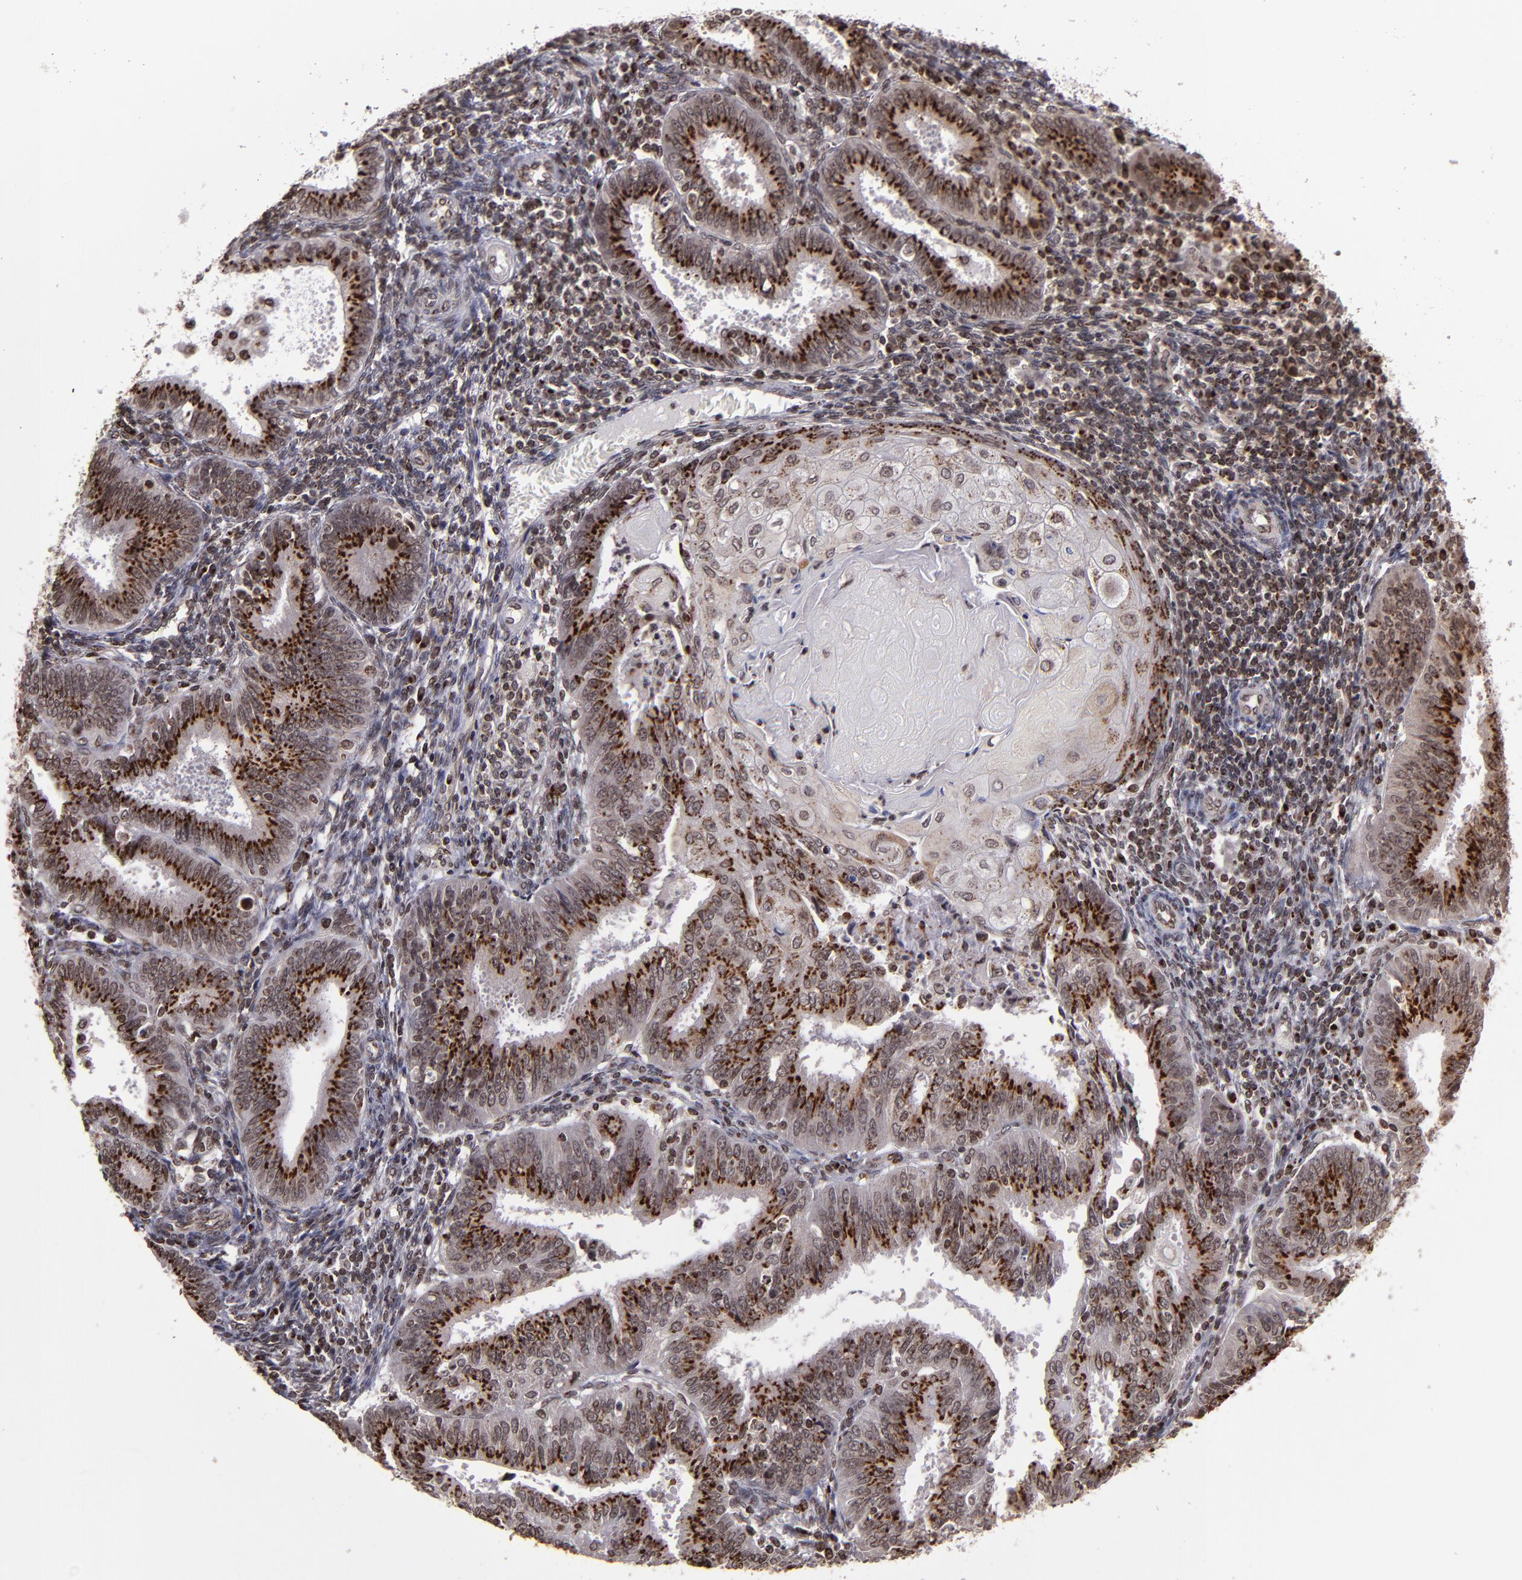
{"staining": {"intensity": "strong", "quantity": ">75%", "location": "cytoplasmic/membranous,nuclear"}, "tissue": "endometrial cancer", "cell_type": "Tumor cells", "image_type": "cancer", "snomed": [{"axis": "morphology", "description": "Adenocarcinoma, NOS"}, {"axis": "topography", "description": "Endometrium"}], "caption": "Endometrial cancer stained with a protein marker exhibits strong staining in tumor cells.", "gene": "CSDC2", "patient": {"sex": "female", "age": 42}}